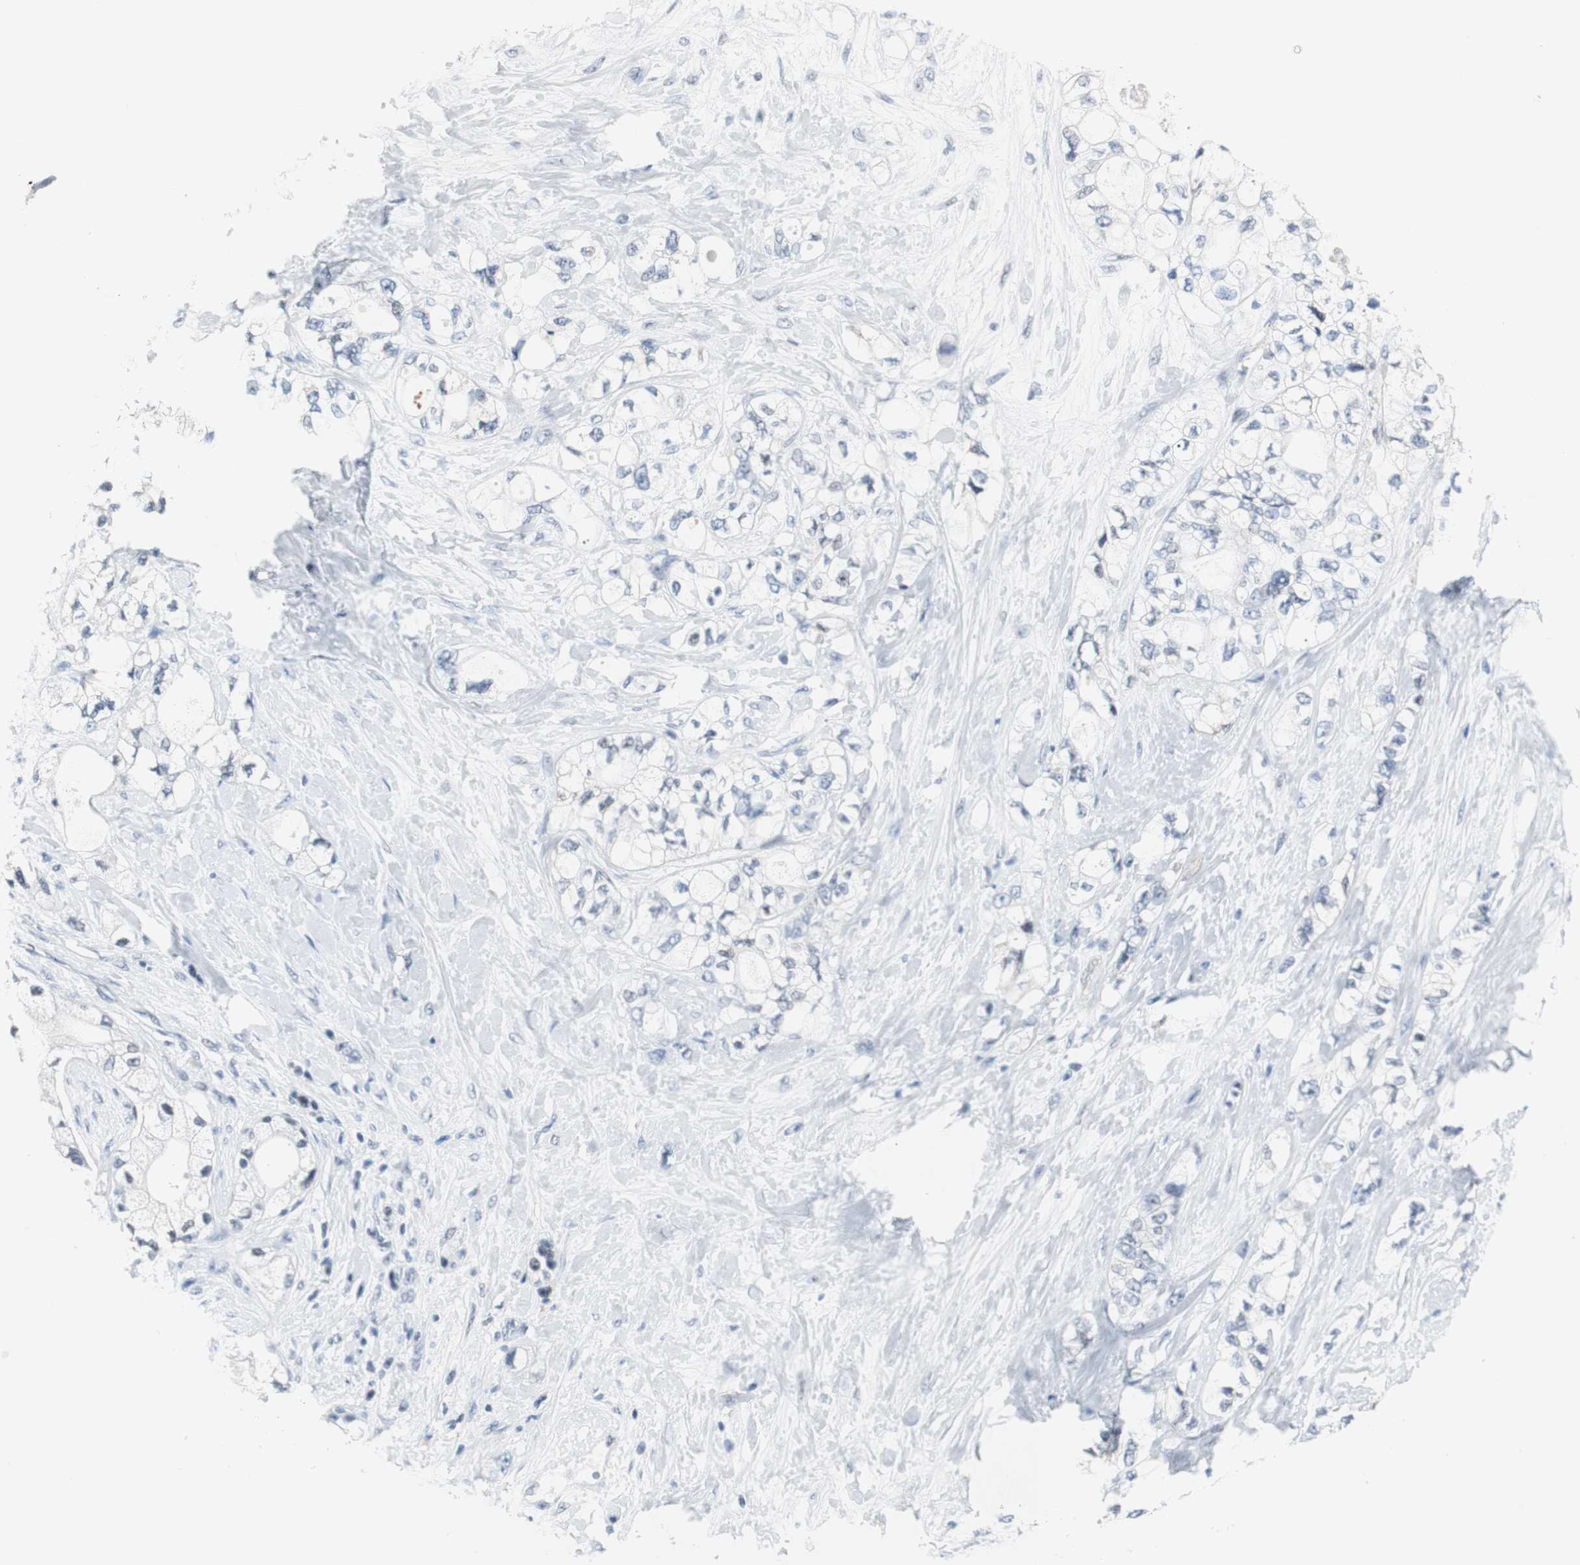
{"staining": {"intensity": "negative", "quantity": "none", "location": "none"}, "tissue": "pancreatic cancer", "cell_type": "Tumor cells", "image_type": "cancer", "snomed": [{"axis": "morphology", "description": "Adenocarcinoma, NOS"}, {"axis": "topography", "description": "Pancreas"}], "caption": "DAB immunohistochemical staining of human pancreatic cancer displays no significant staining in tumor cells. Brightfield microscopy of immunohistochemistry stained with DAB (3,3'-diaminobenzidine) (brown) and hematoxylin (blue), captured at high magnification.", "gene": "MTA1", "patient": {"sex": "male", "age": 70}}